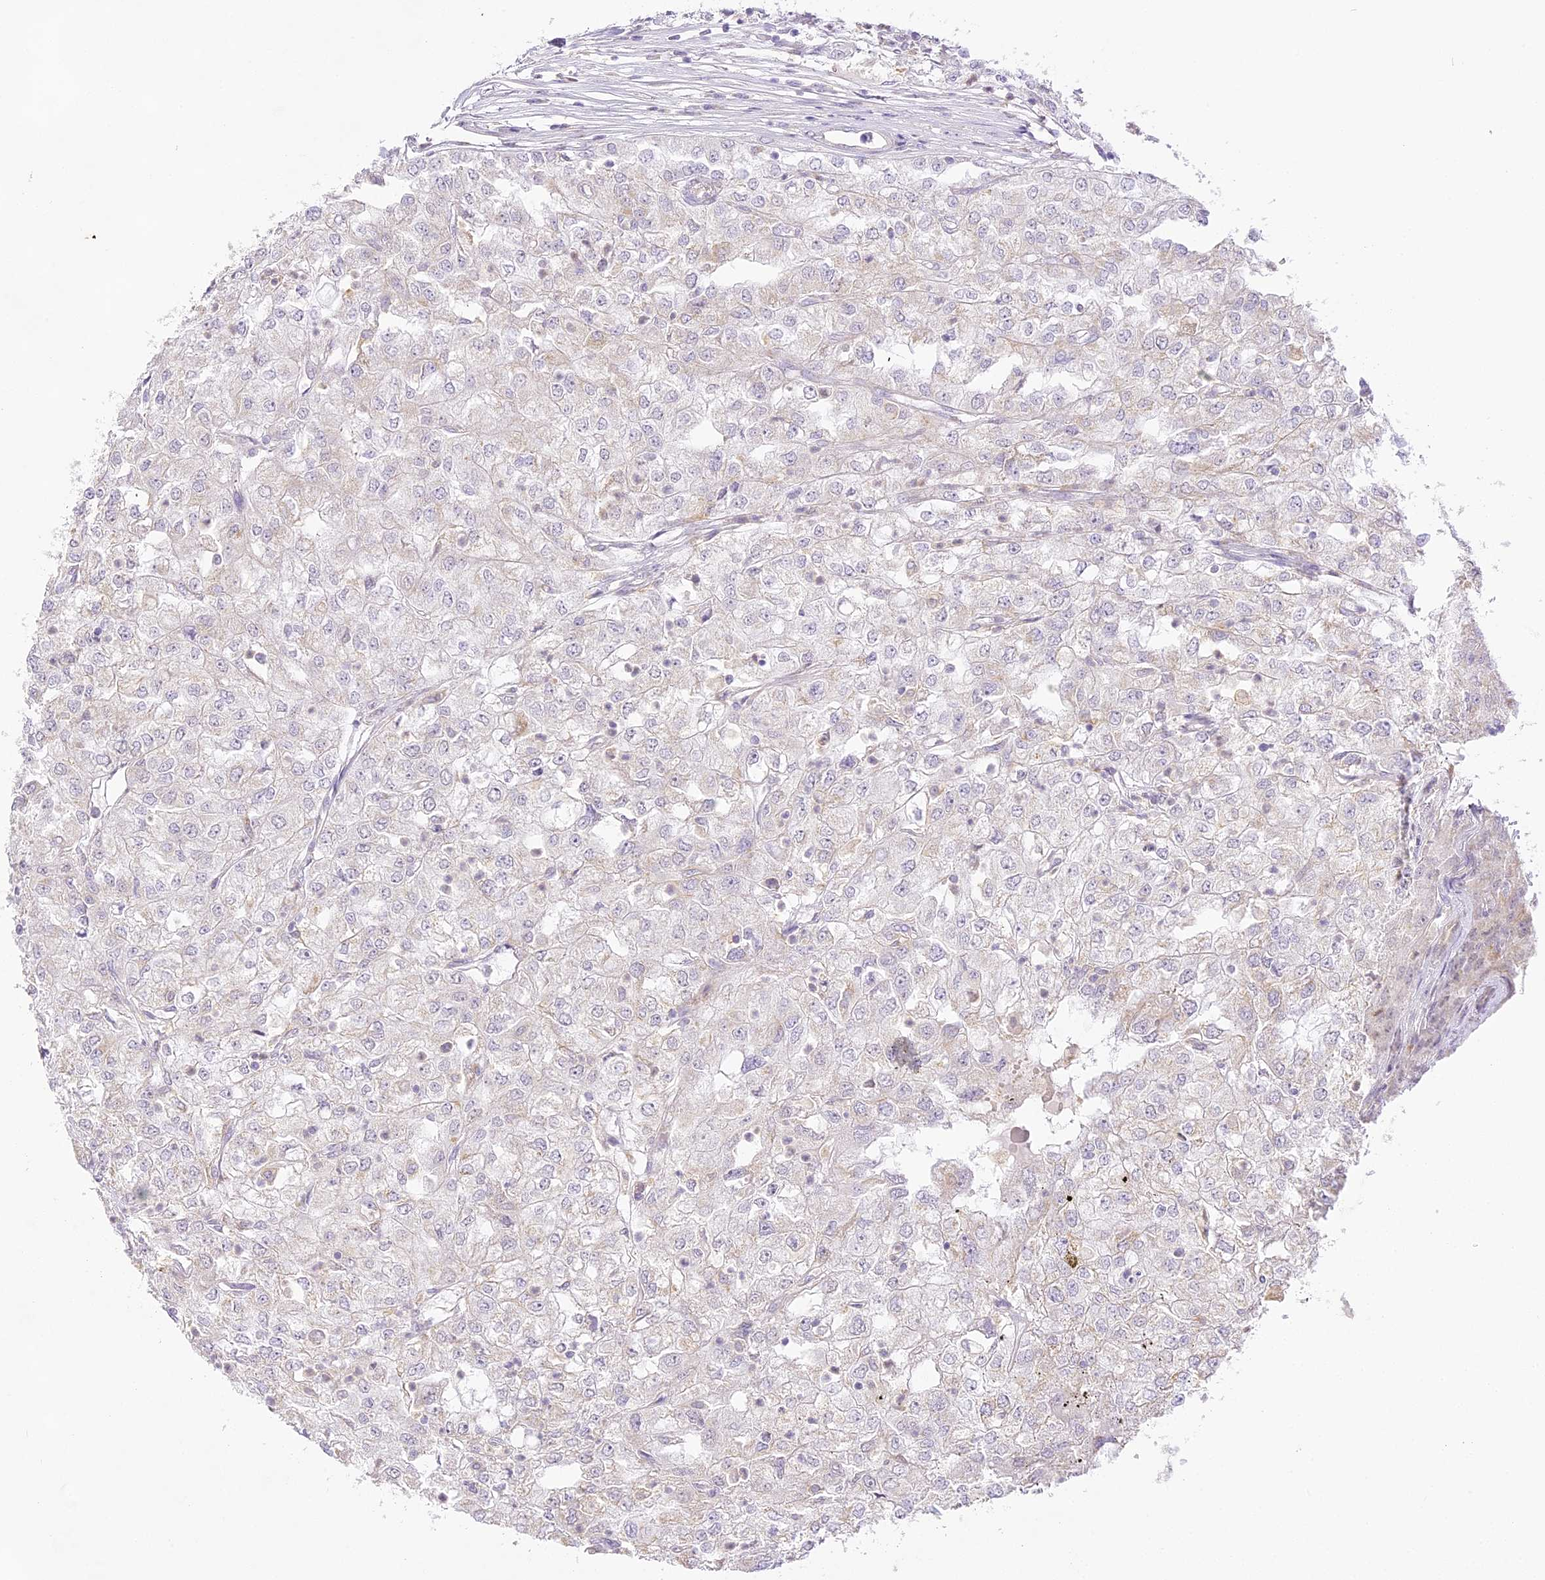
{"staining": {"intensity": "negative", "quantity": "none", "location": "none"}, "tissue": "renal cancer", "cell_type": "Tumor cells", "image_type": "cancer", "snomed": [{"axis": "morphology", "description": "Adenocarcinoma, NOS"}, {"axis": "topography", "description": "Kidney"}], "caption": "This is a image of IHC staining of adenocarcinoma (renal), which shows no staining in tumor cells.", "gene": "CCDC30", "patient": {"sex": "female", "age": 54}}